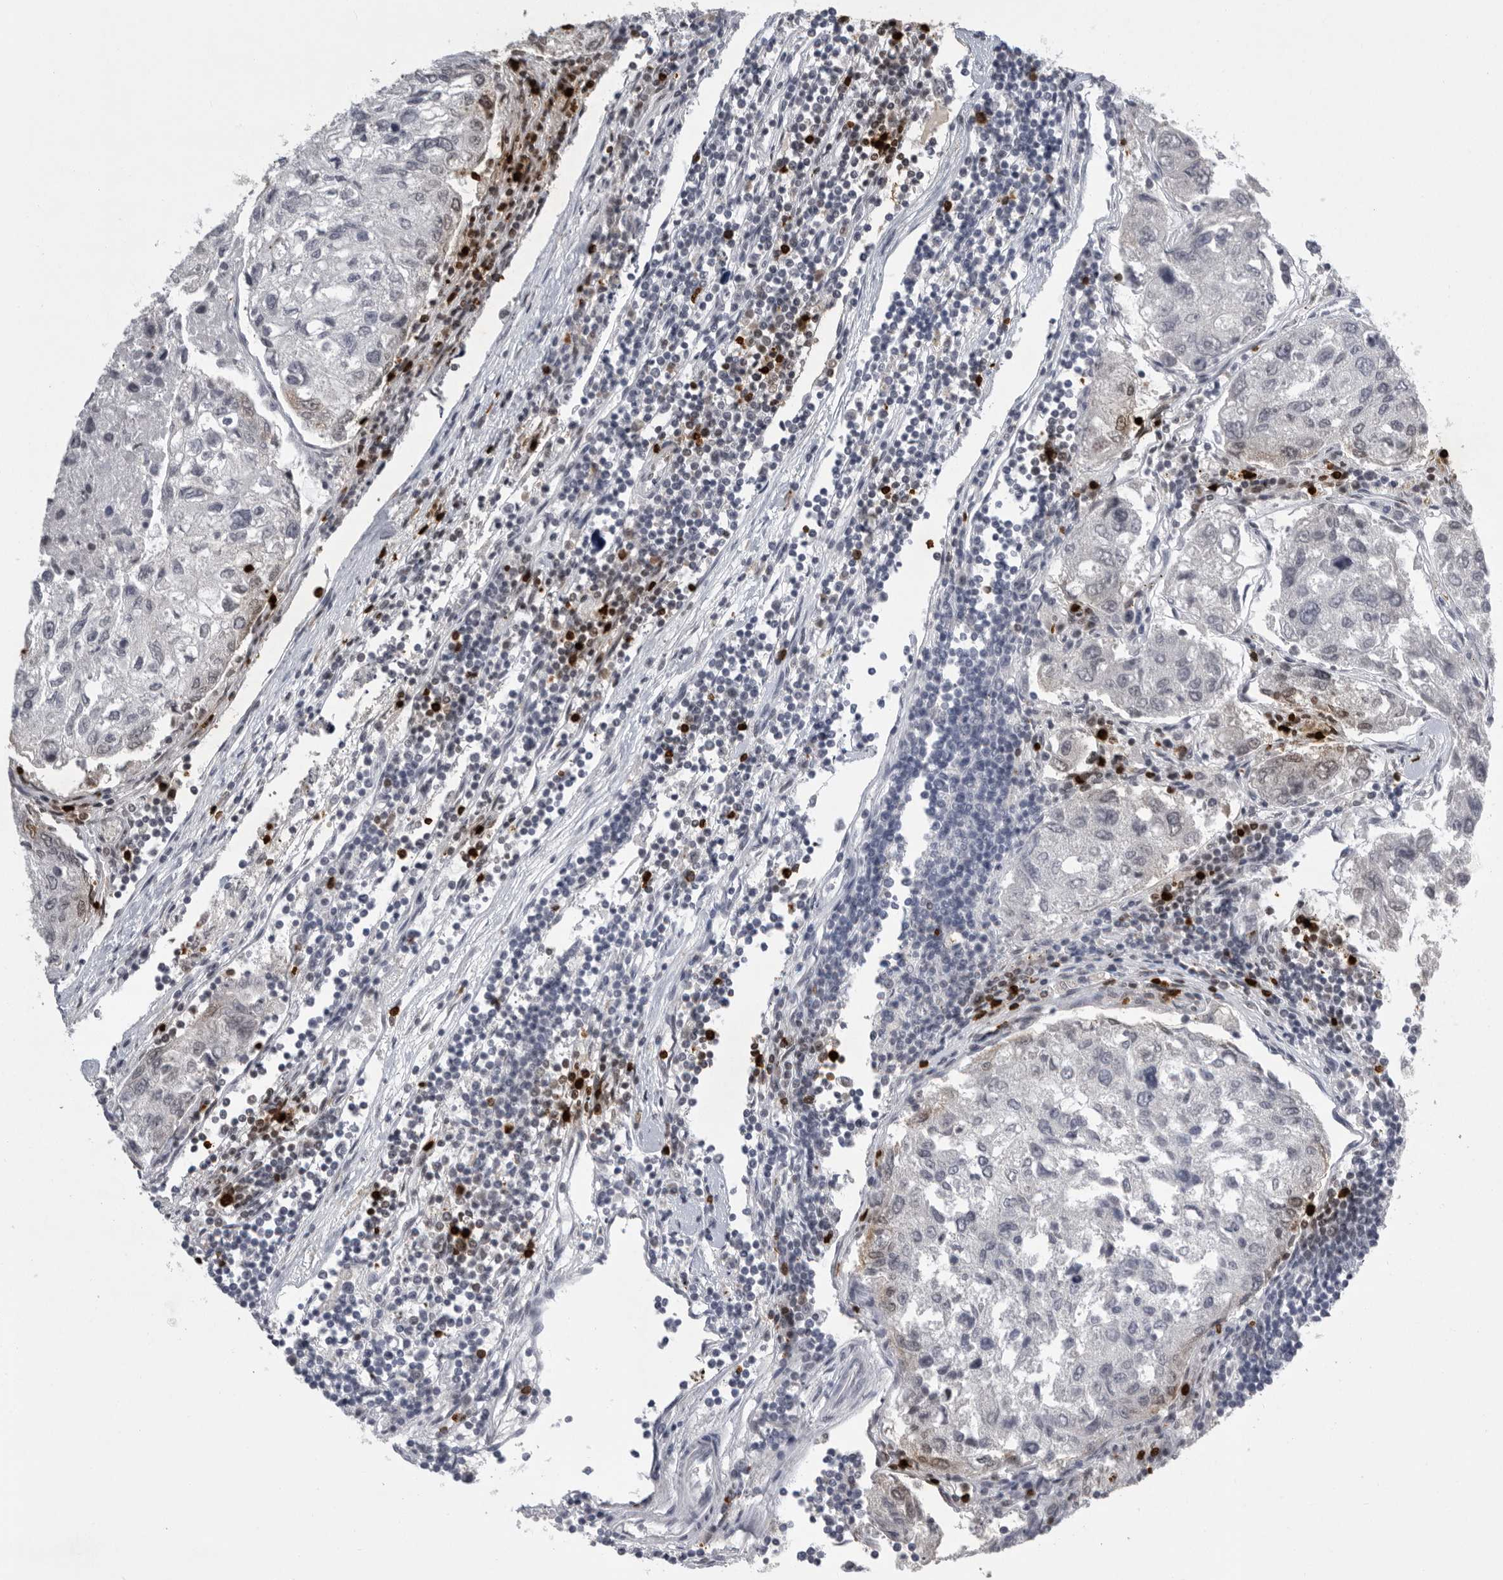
{"staining": {"intensity": "negative", "quantity": "none", "location": "none"}, "tissue": "urothelial cancer", "cell_type": "Tumor cells", "image_type": "cancer", "snomed": [{"axis": "morphology", "description": "Urothelial carcinoma, High grade"}, {"axis": "topography", "description": "Lymph node"}, {"axis": "topography", "description": "Urinary bladder"}], "caption": "Tumor cells are negative for brown protein staining in urothelial cancer. (Brightfield microscopy of DAB (3,3'-diaminobenzidine) immunohistochemistry at high magnification).", "gene": "GNLY", "patient": {"sex": "male", "age": 51}}